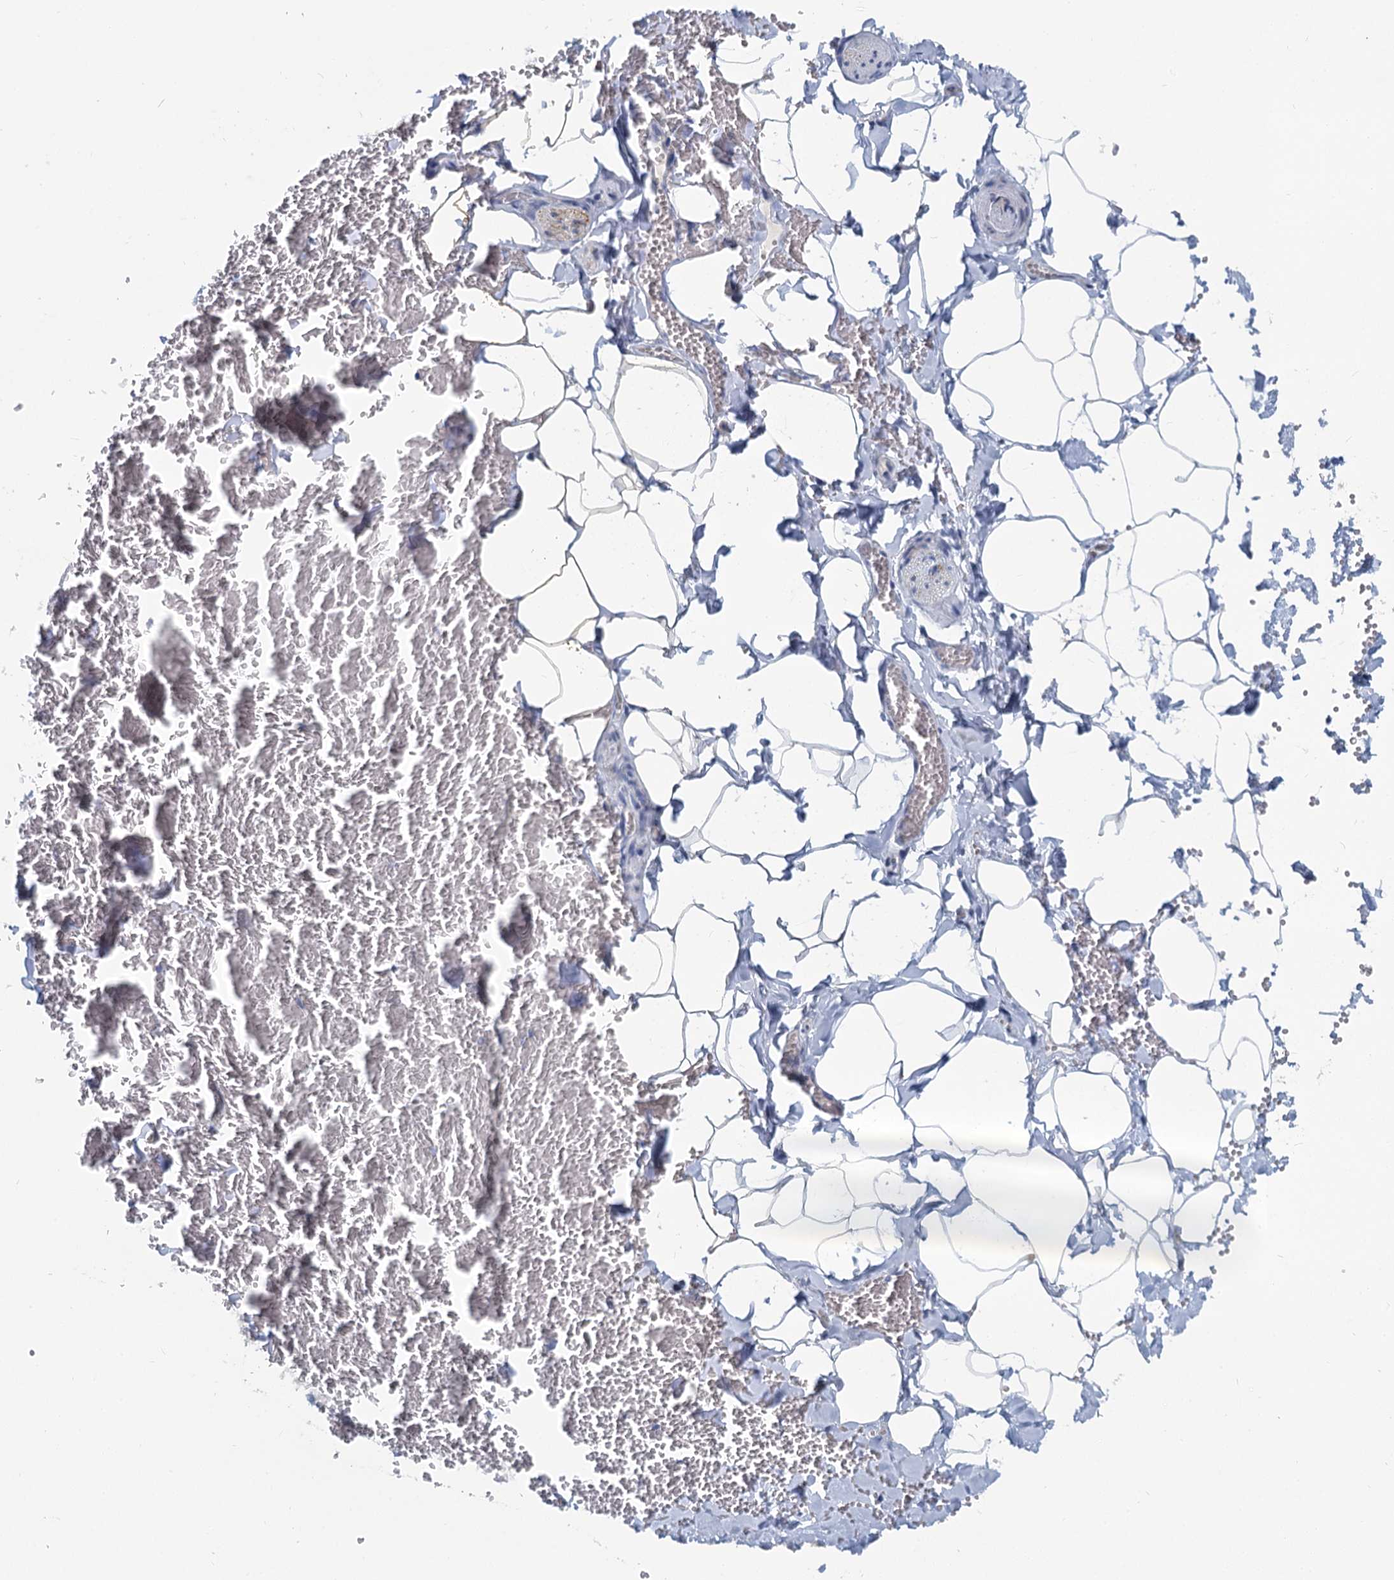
{"staining": {"intensity": "negative", "quantity": "none", "location": "none"}, "tissue": "adipose tissue", "cell_type": "Adipocytes", "image_type": "normal", "snomed": [{"axis": "morphology", "description": "Normal tissue, NOS"}, {"axis": "topography", "description": "Gallbladder"}, {"axis": "topography", "description": "Peripheral nerve tissue"}], "caption": "This is an IHC image of unremarkable human adipose tissue. There is no staining in adipocytes.", "gene": "CHGA", "patient": {"sex": "male", "age": 38}}